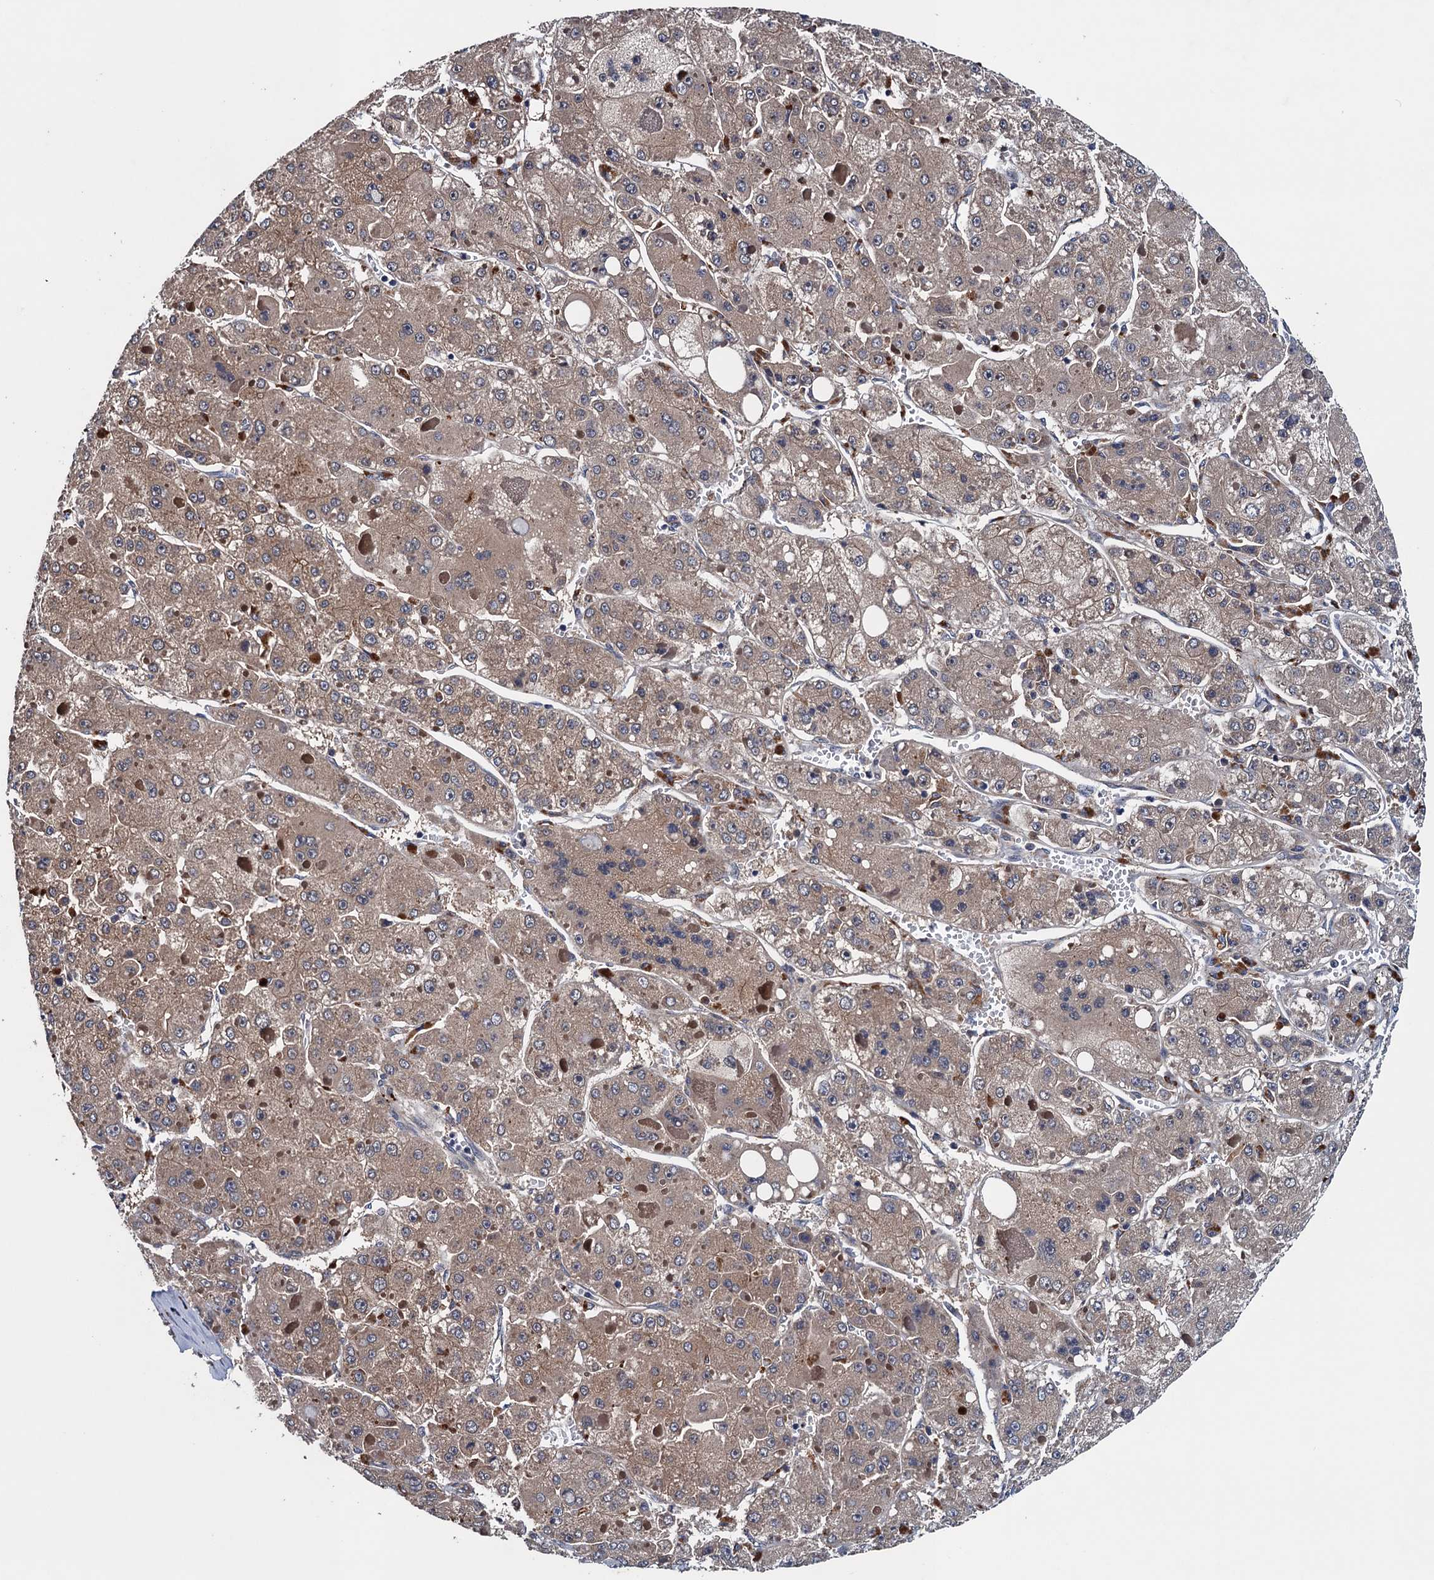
{"staining": {"intensity": "weak", "quantity": ">75%", "location": "cytoplasmic/membranous"}, "tissue": "liver cancer", "cell_type": "Tumor cells", "image_type": "cancer", "snomed": [{"axis": "morphology", "description": "Carcinoma, Hepatocellular, NOS"}, {"axis": "topography", "description": "Liver"}], "caption": "A brown stain labels weak cytoplasmic/membranous expression of a protein in human hepatocellular carcinoma (liver) tumor cells.", "gene": "BLTP3B", "patient": {"sex": "female", "age": 73}}